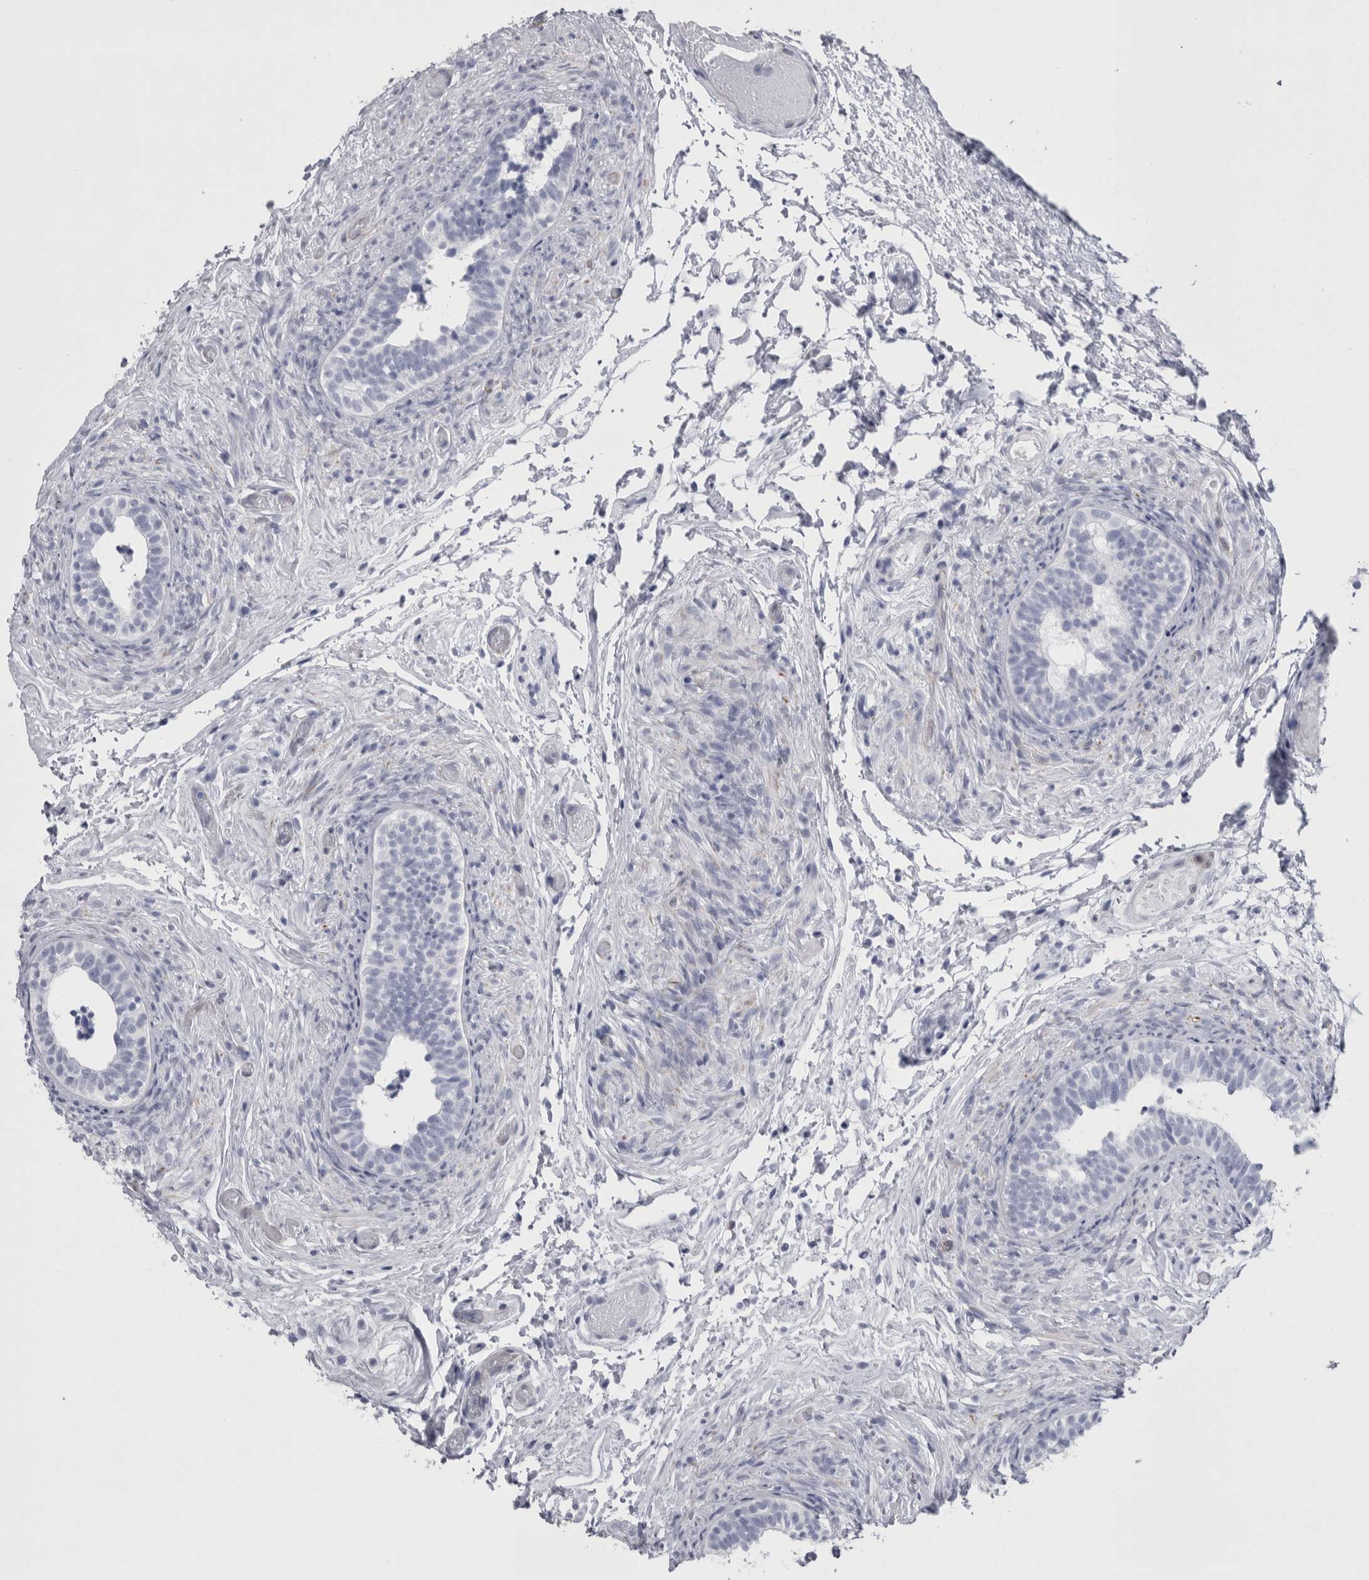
{"staining": {"intensity": "negative", "quantity": "none", "location": "none"}, "tissue": "epididymis", "cell_type": "Glandular cells", "image_type": "normal", "snomed": [{"axis": "morphology", "description": "Normal tissue, NOS"}, {"axis": "topography", "description": "Epididymis"}], "caption": "An immunohistochemistry (IHC) photomicrograph of unremarkable epididymis is shown. There is no staining in glandular cells of epididymis. (Immunohistochemistry, brightfield microscopy, high magnification).", "gene": "VWDE", "patient": {"sex": "male", "age": 5}}